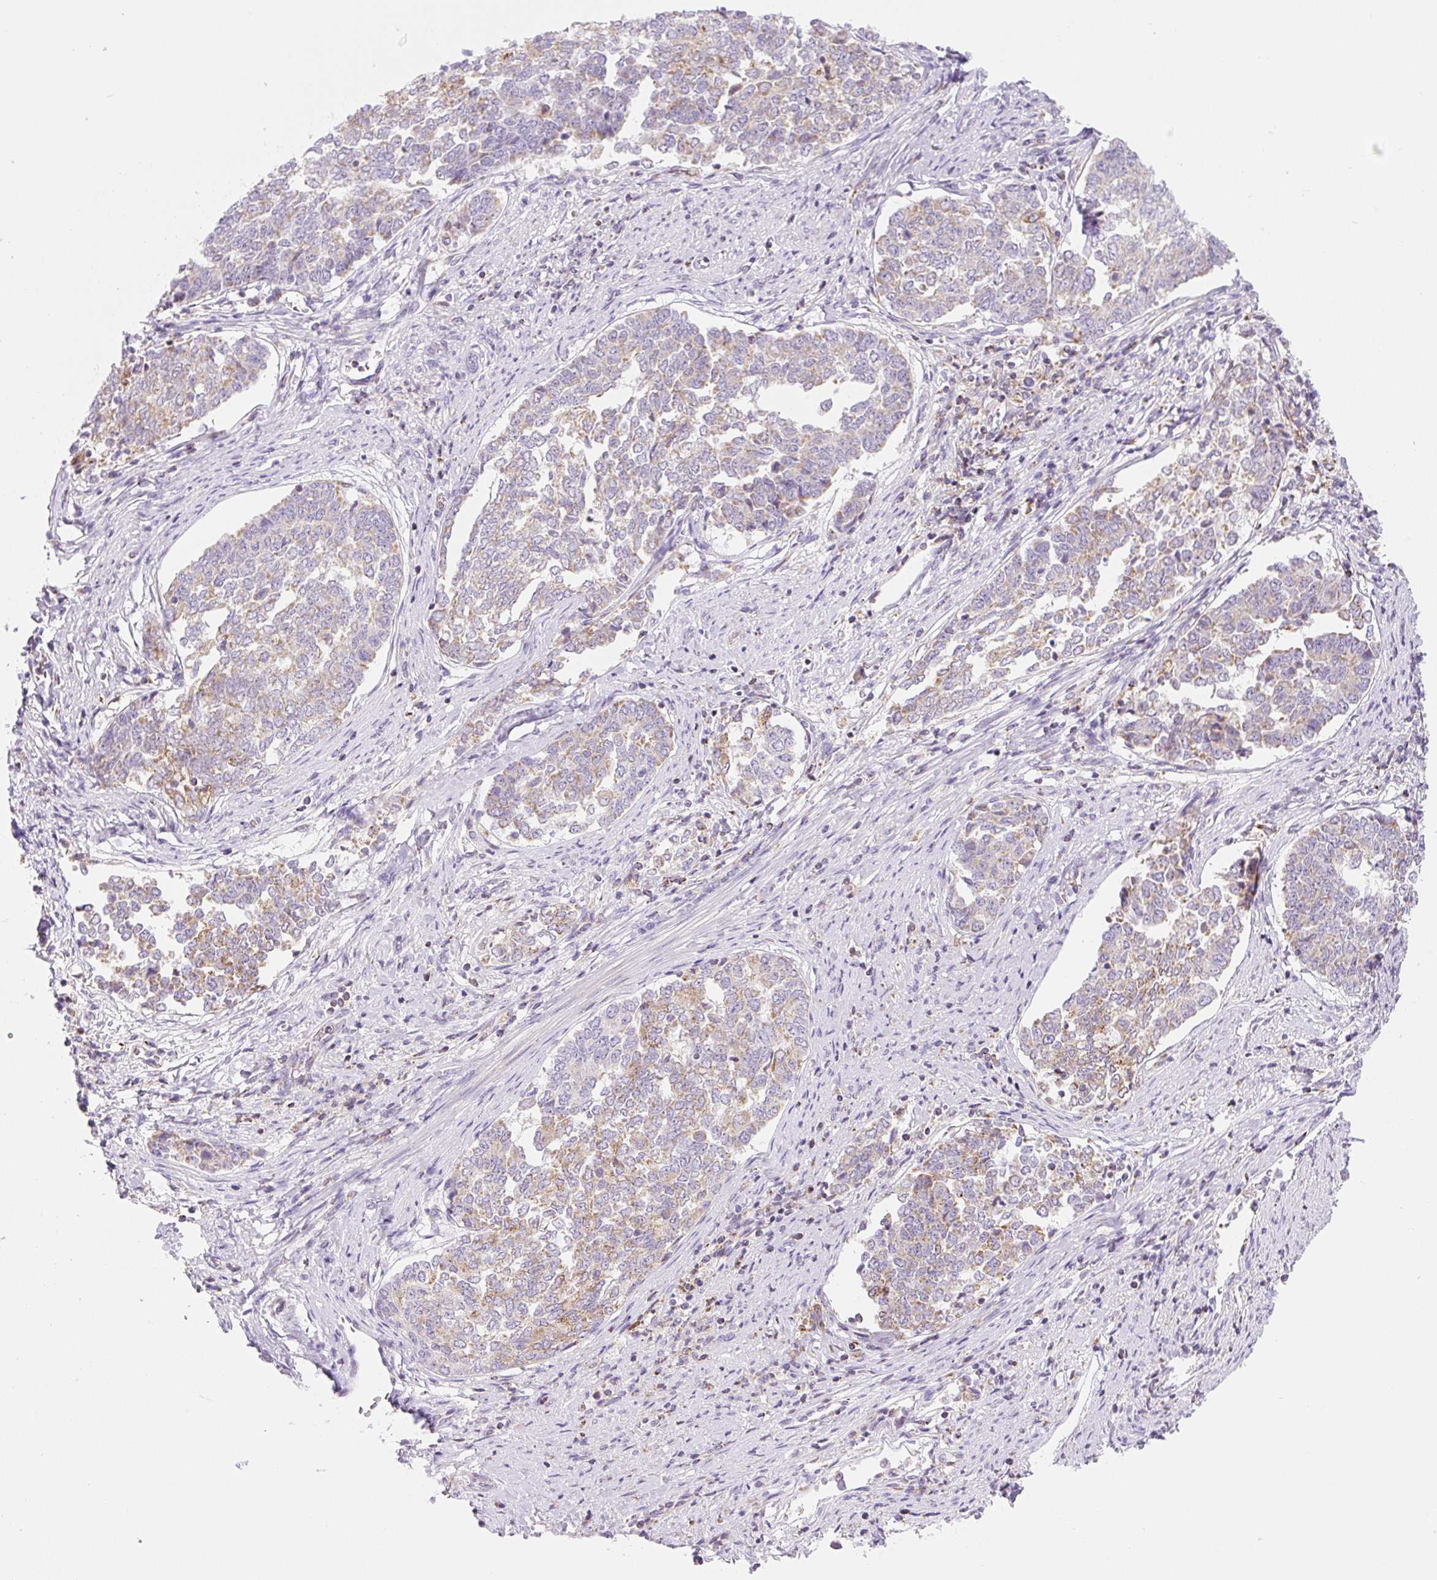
{"staining": {"intensity": "weak", "quantity": "25%-75%", "location": "cytoplasmic/membranous"}, "tissue": "endometrial cancer", "cell_type": "Tumor cells", "image_type": "cancer", "snomed": [{"axis": "morphology", "description": "Adenocarcinoma, NOS"}, {"axis": "topography", "description": "Endometrium"}], "caption": "Immunohistochemical staining of endometrial adenocarcinoma displays low levels of weak cytoplasmic/membranous positivity in approximately 25%-75% of tumor cells.", "gene": "FOCAD", "patient": {"sex": "female", "age": 80}}